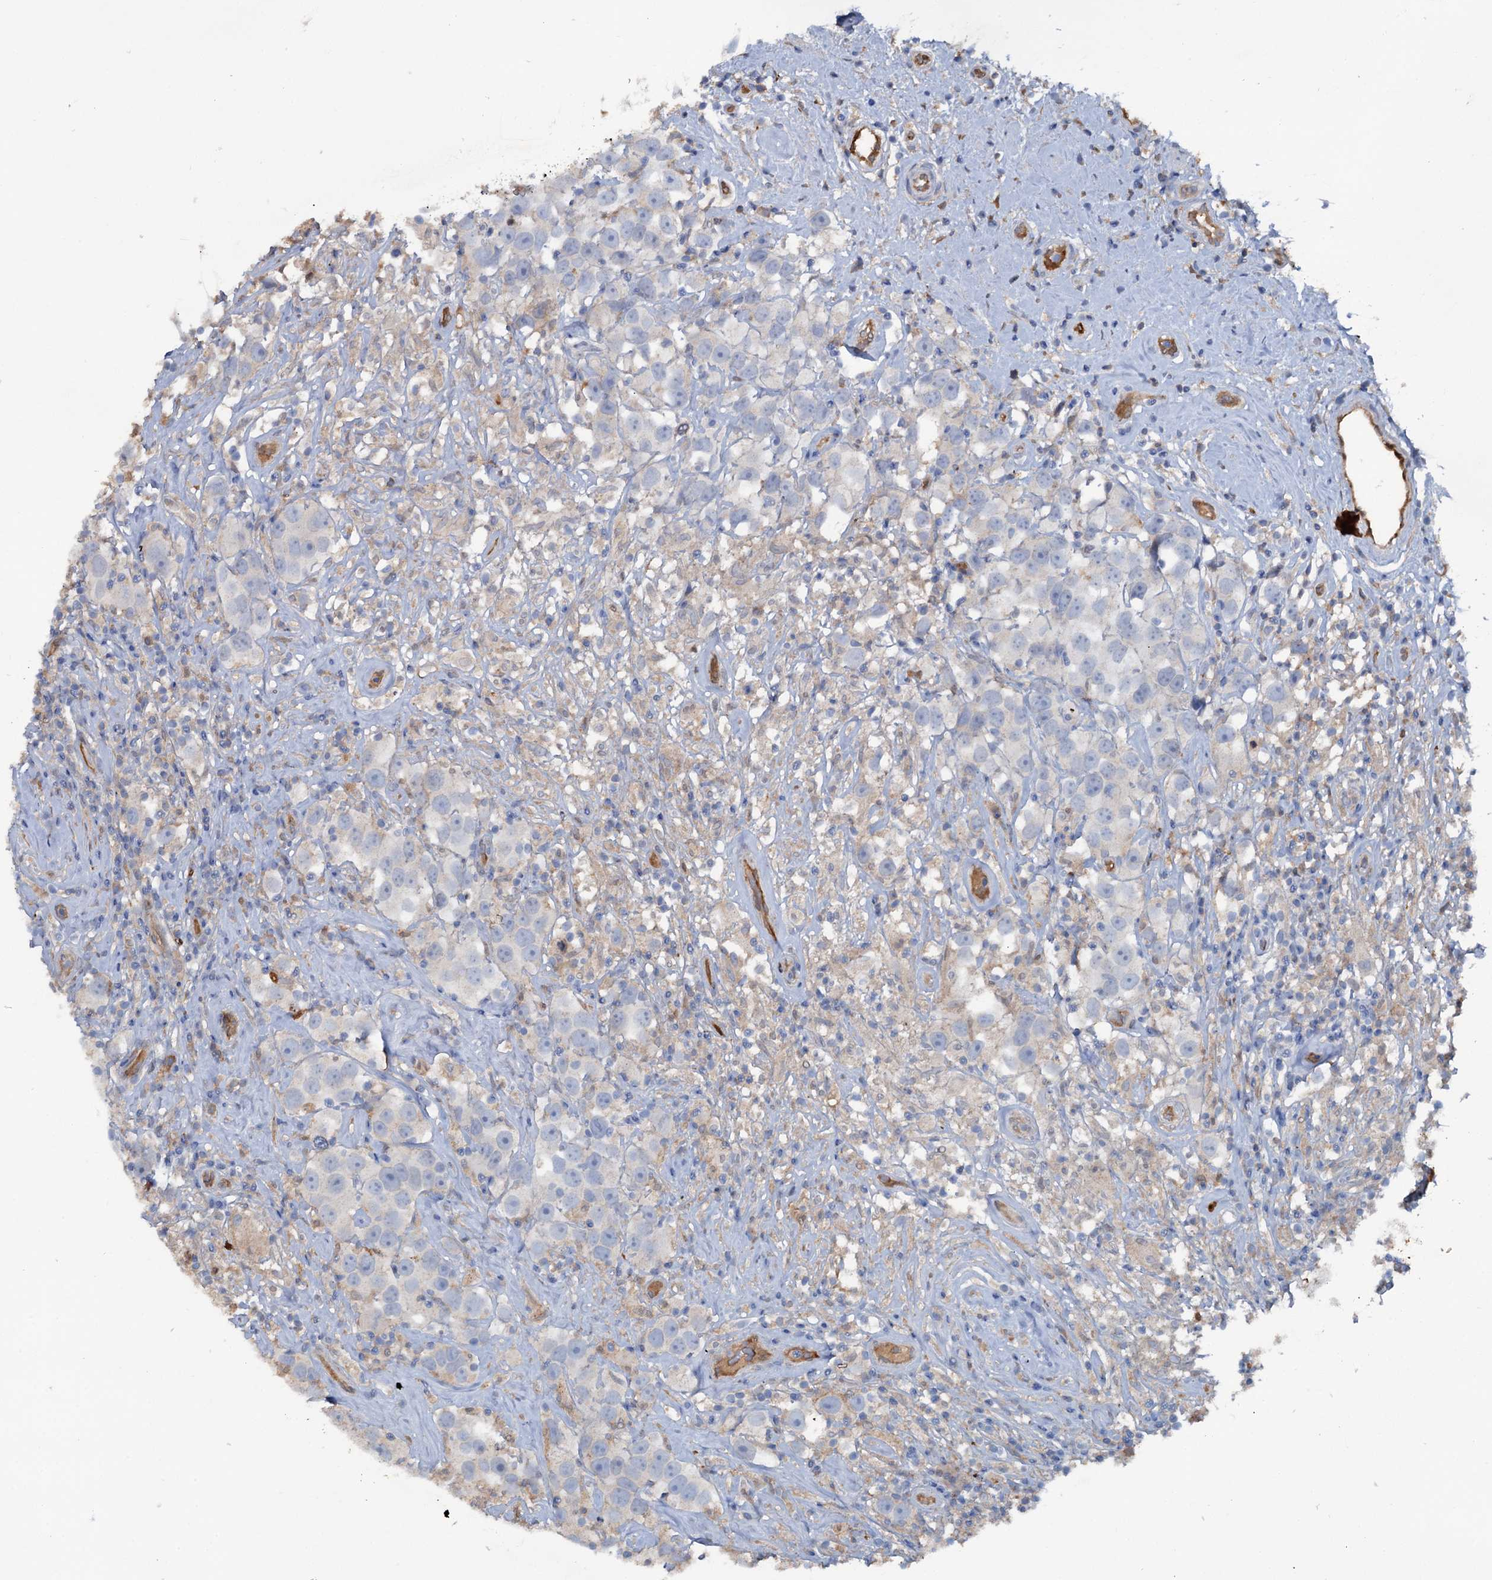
{"staining": {"intensity": "negative", "quantity": "none", "location": "none"}, "tissue": "testis cancer", "cell_type": "Tumor cells", "image_type": "cancer", "snomed": [{"axis": "morphology", "description": "Seminoma, NOS"}, {"axis": "topography", "description": "Testis"}], "caption": "The micrograph displays no significant staining in tumor cells of testis cancer (seminoma).", "gene": "IL17RD", "patient": {"sex": "male", "age": 49}}